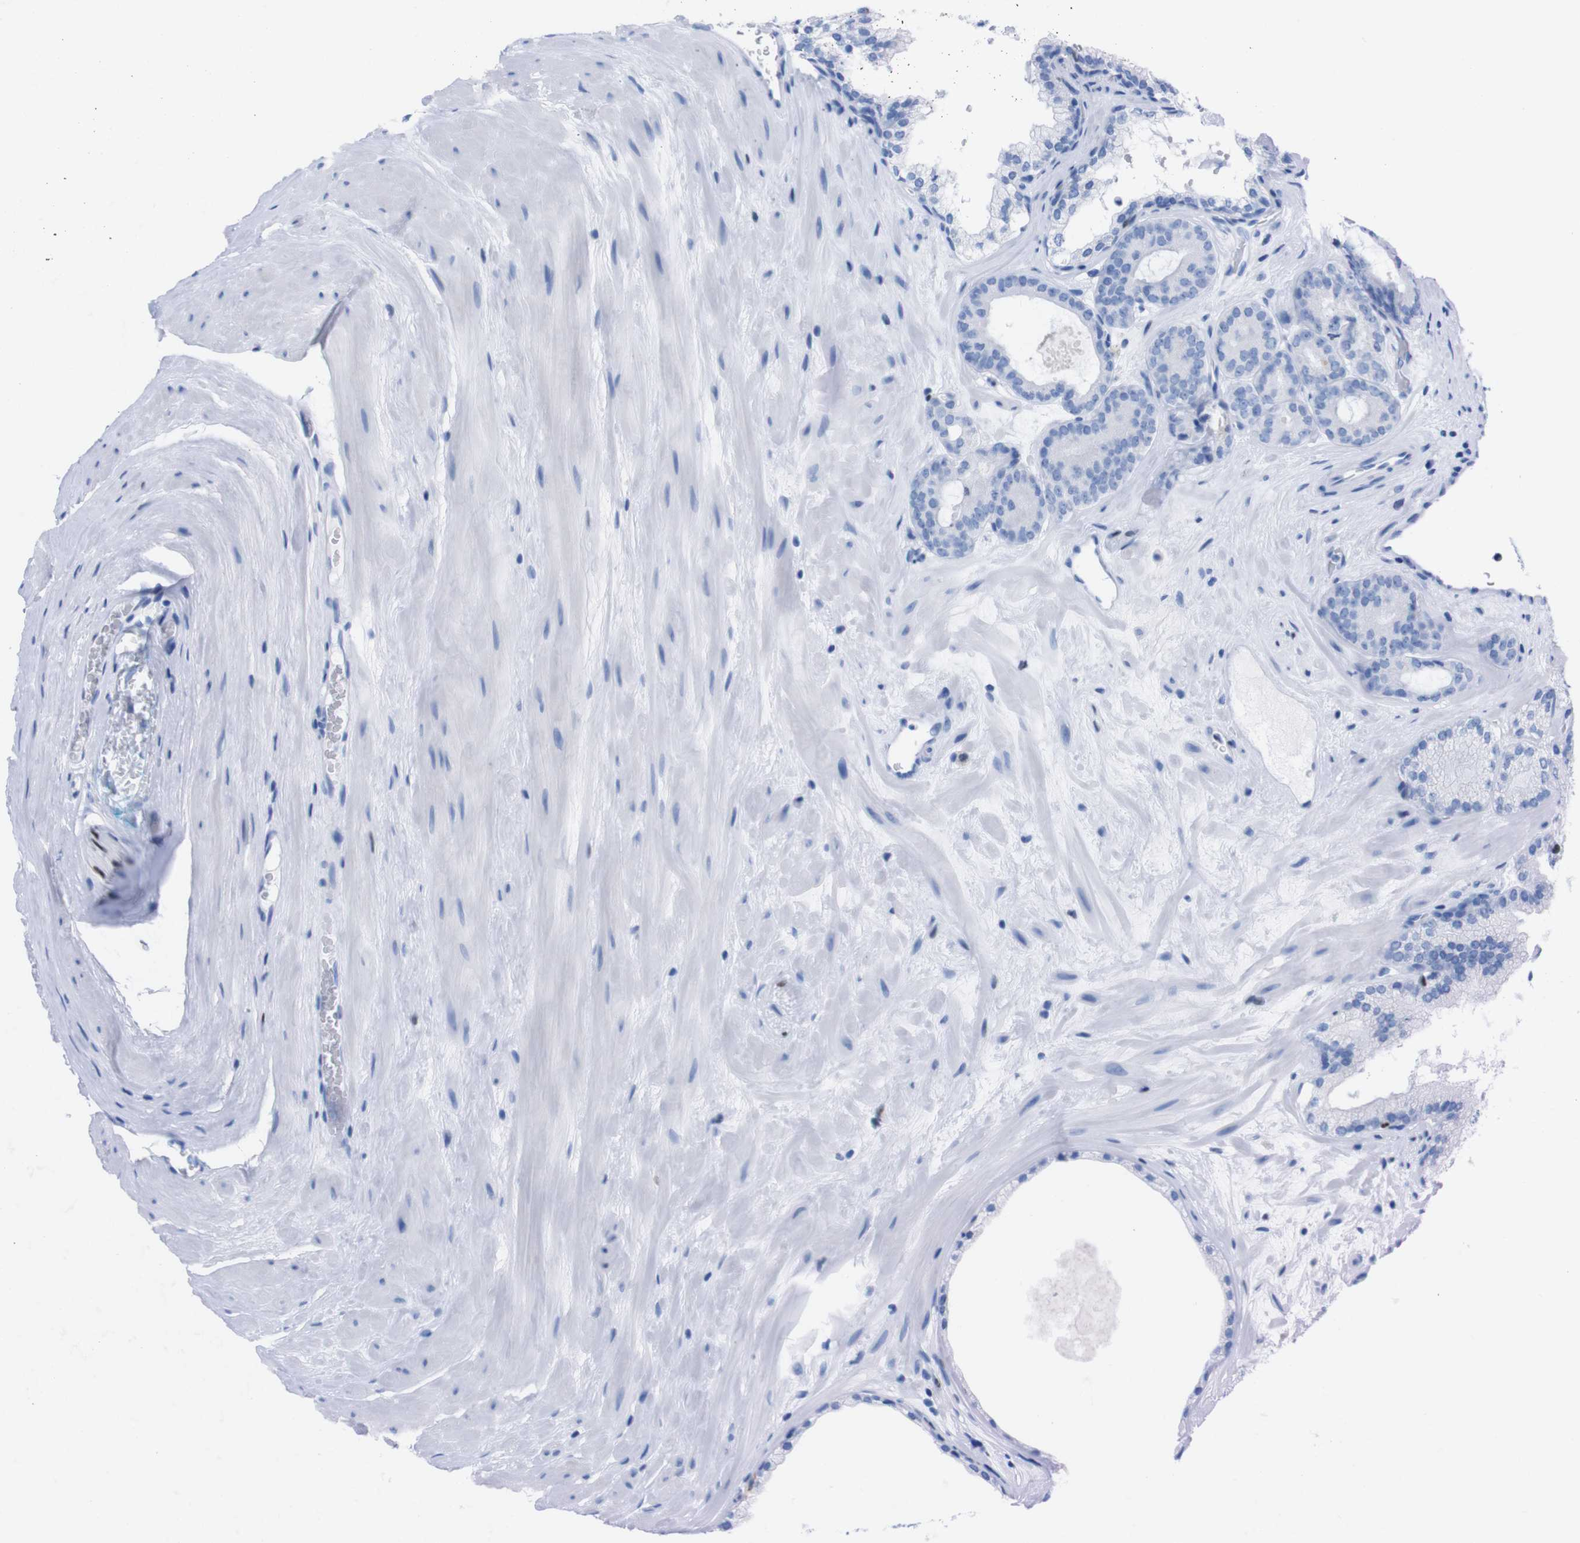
{"staining": {"intensity": "negative", "quantity": "none", "location": "none"}, "tissue": "prostate cancer", "cell_type": "Tumor cells", "image_type": "cancer", "snomed": [{"axis": "morphology", "description": "Adenocarcinoma, High grade"}, {"axis": "topography", "description": "Prostate"}], "caption": "The micrograph demonstrates no staining of tumor cells in prostate cancer (adenocarcinoma (high-grade)).", "gene": "P2RY12", "patient": {"sex": "male", "age": 60}}